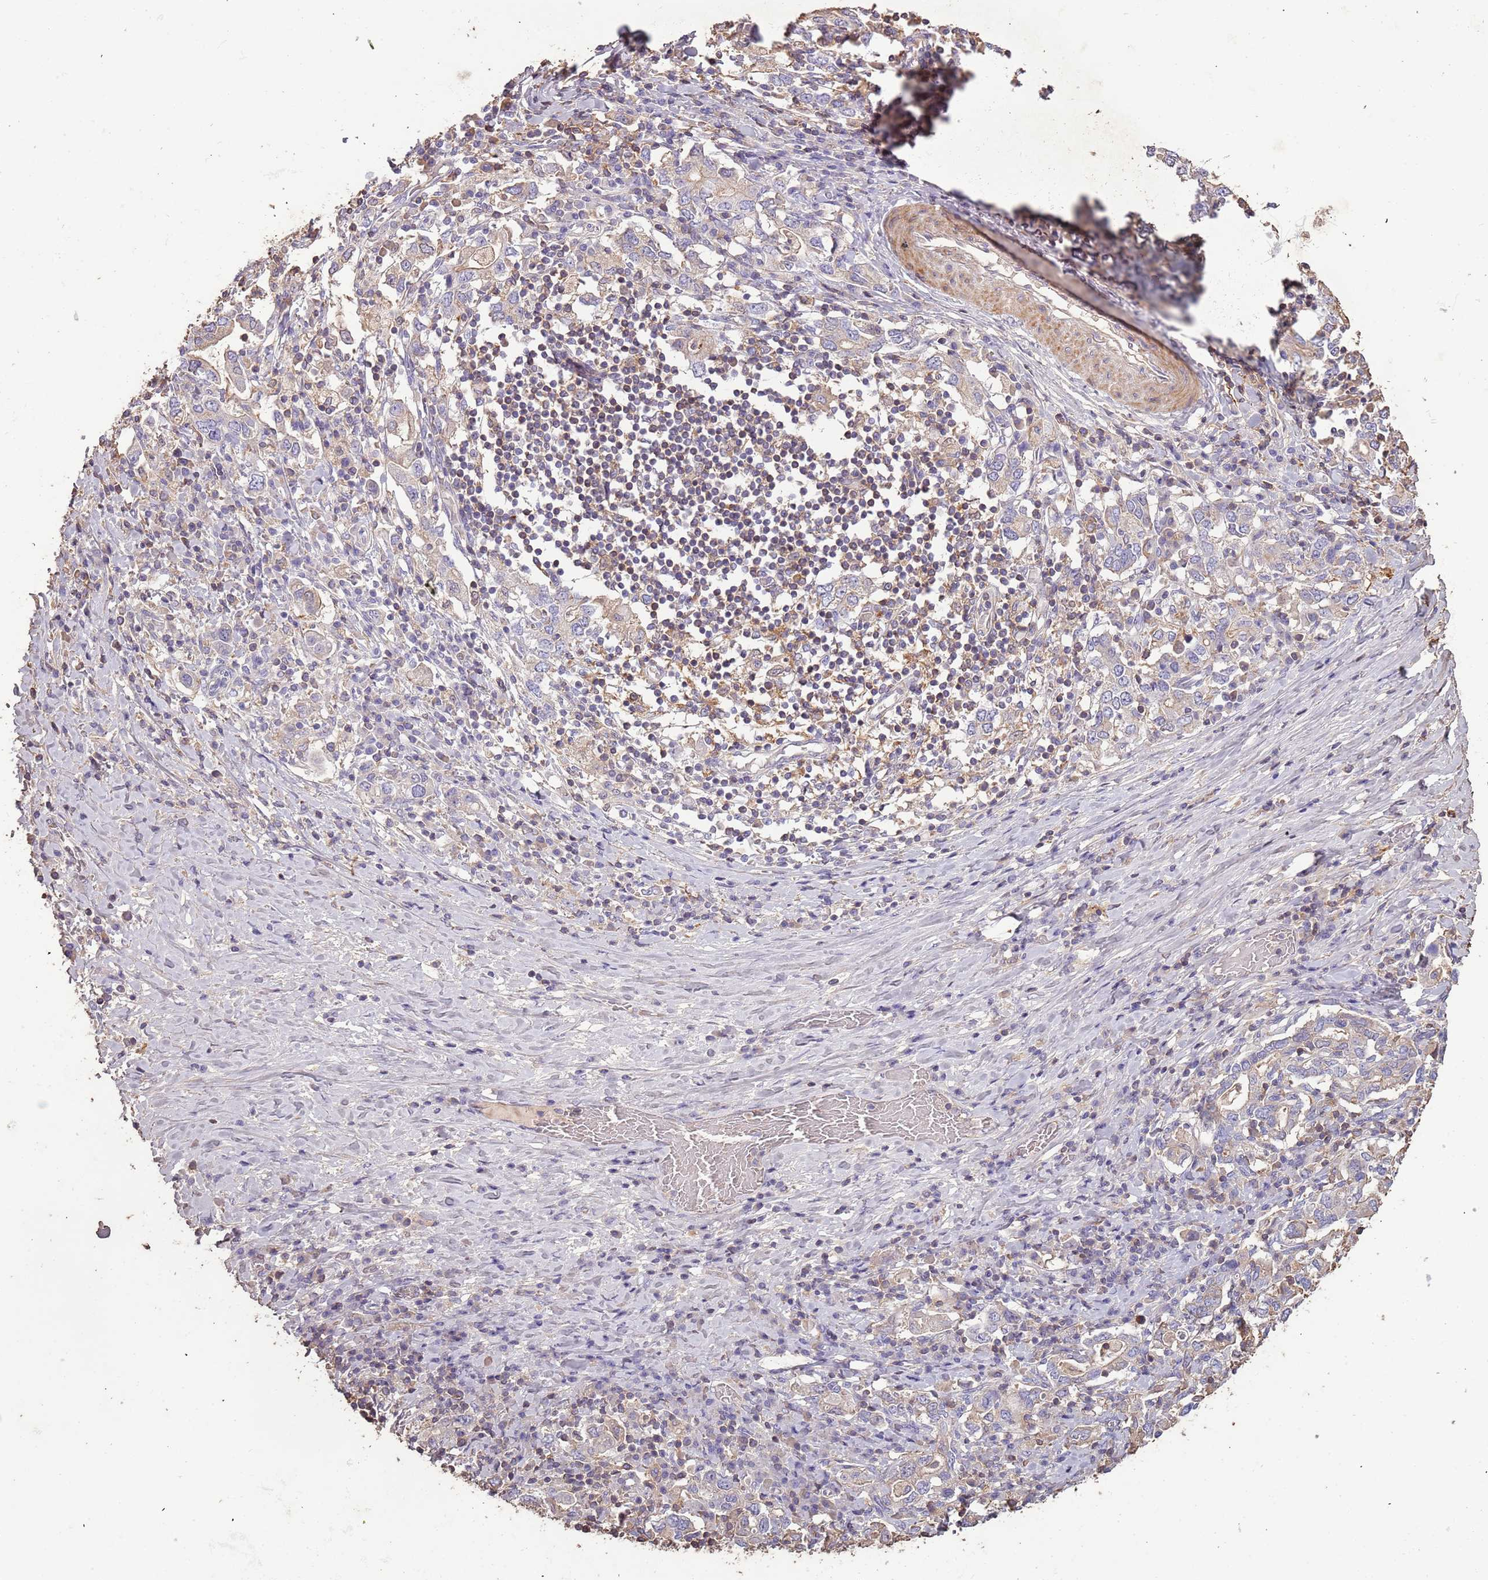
{"staining": {"intensity": "weak", "quantity": "<25%", "location": "cytoplasmic/membranous"}, "tissue": "stomach cancer", "cell_type": "Tumor cells", "image_type": "cancer", "snomed": [{"axis": "morphology", "description": "Adenocarcinoma, NOS"}, {"axis": "topography", "description": "Stomach, upper"}, {"axis": "topography", "description": "Stomach"}], "caption": "Image shows no significant protein staining in tumor cells of stomach cancer. (Brightfield microscopy of DAB (3,3'-diaminobenzidine) immunohistochemistry at high magnification).", "gene": "FECH", "patient": {"sex": "male", "age": 62}}